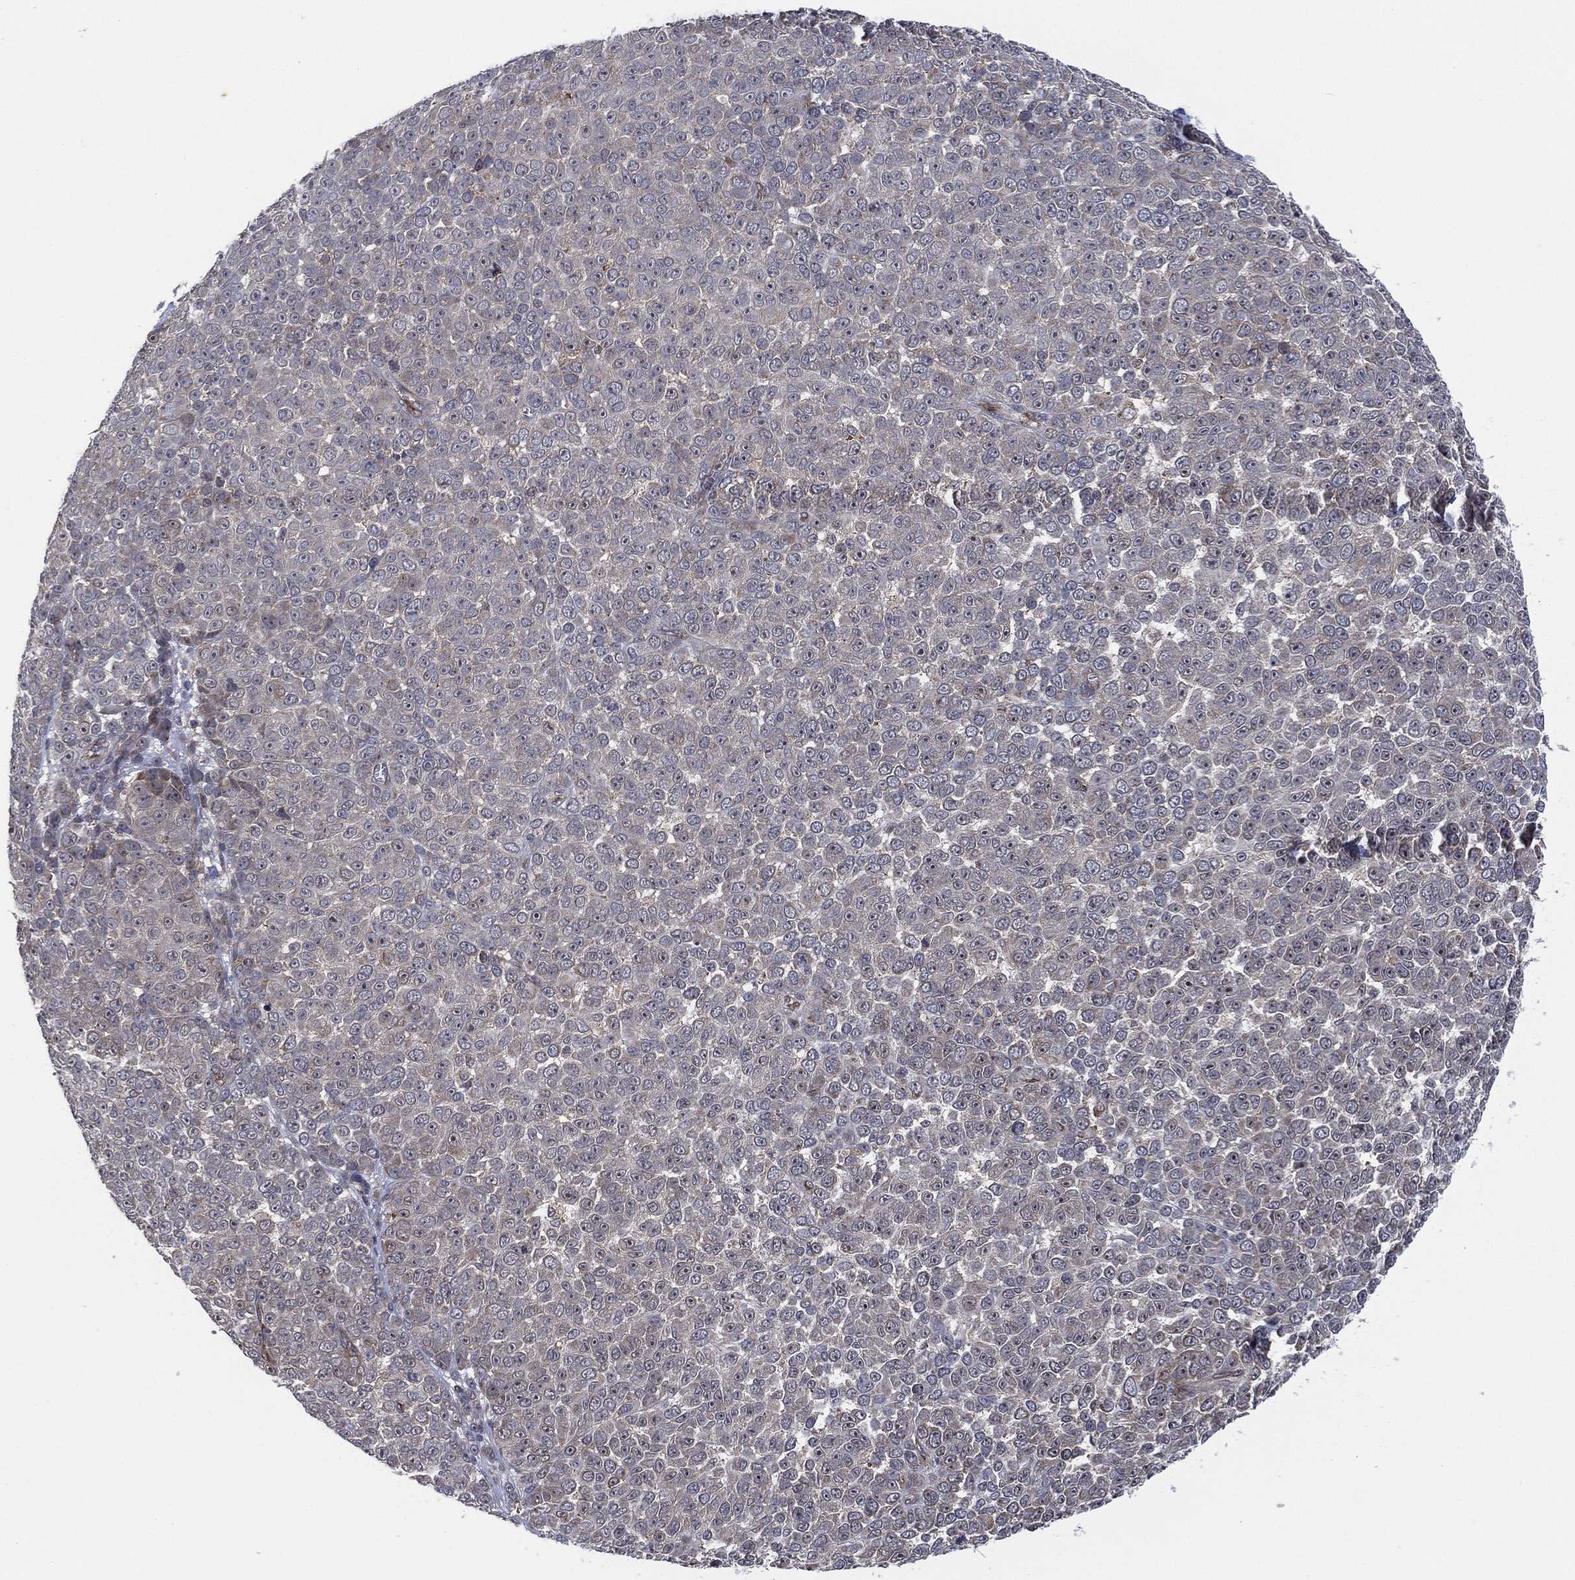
{"staining": {"intensity": "negative", "quantity": "none", "location": "none"}, "tissue": "melanoma", "cell_type": "Tumor cells", "image_type": "cancer", "snomed": [{"axis": "morphology", "description": "Malignant melanoma, NOS"}, {"axis": "topography", "description": "Skin"}], "caption": "There is no significant staining in tumor cells of melanoma.", "gene": "TMCO1", "patient": {"sex": "female", "age": 95}}